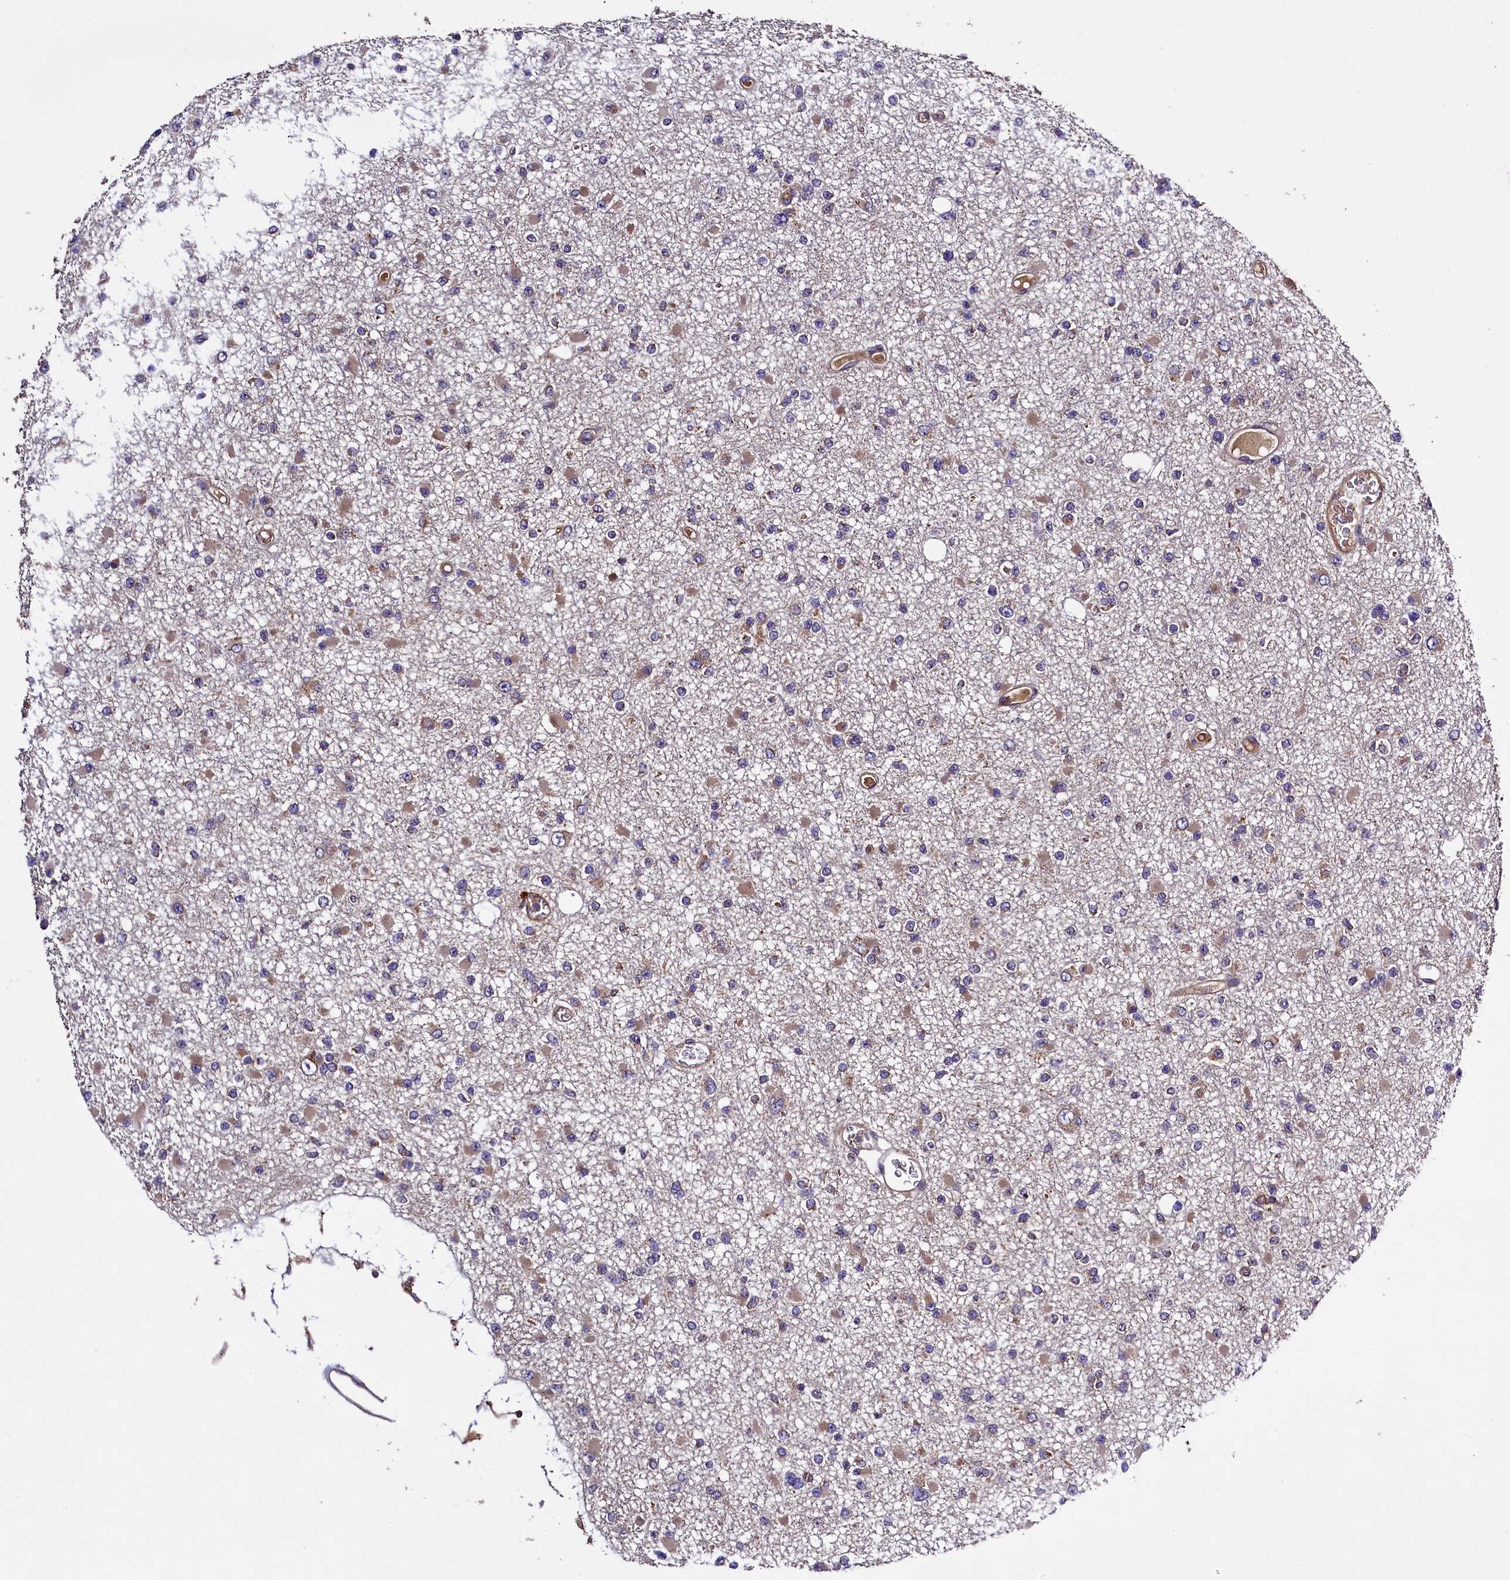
{"staining": {"intensity": "moderate", "quantity": "<25%", "location": "cytoplasmic/membranous"}, "tissue": "glioma", "cell_type": "Tumor cells", "image_type": "cancer", "snomed": [{"axis": "morphology", "description": "Glioma, malignant, Low grade"}, {"axis": "topography", "description": "Brain"}], "caption": "This image shows immunohistochemistry staining of glioma, with low moderate cytoplasmic/membranous expression in approximately <25% of tumor cells.", "gene": "KLC2", "patient": {"sex": "female", "age": 22}}